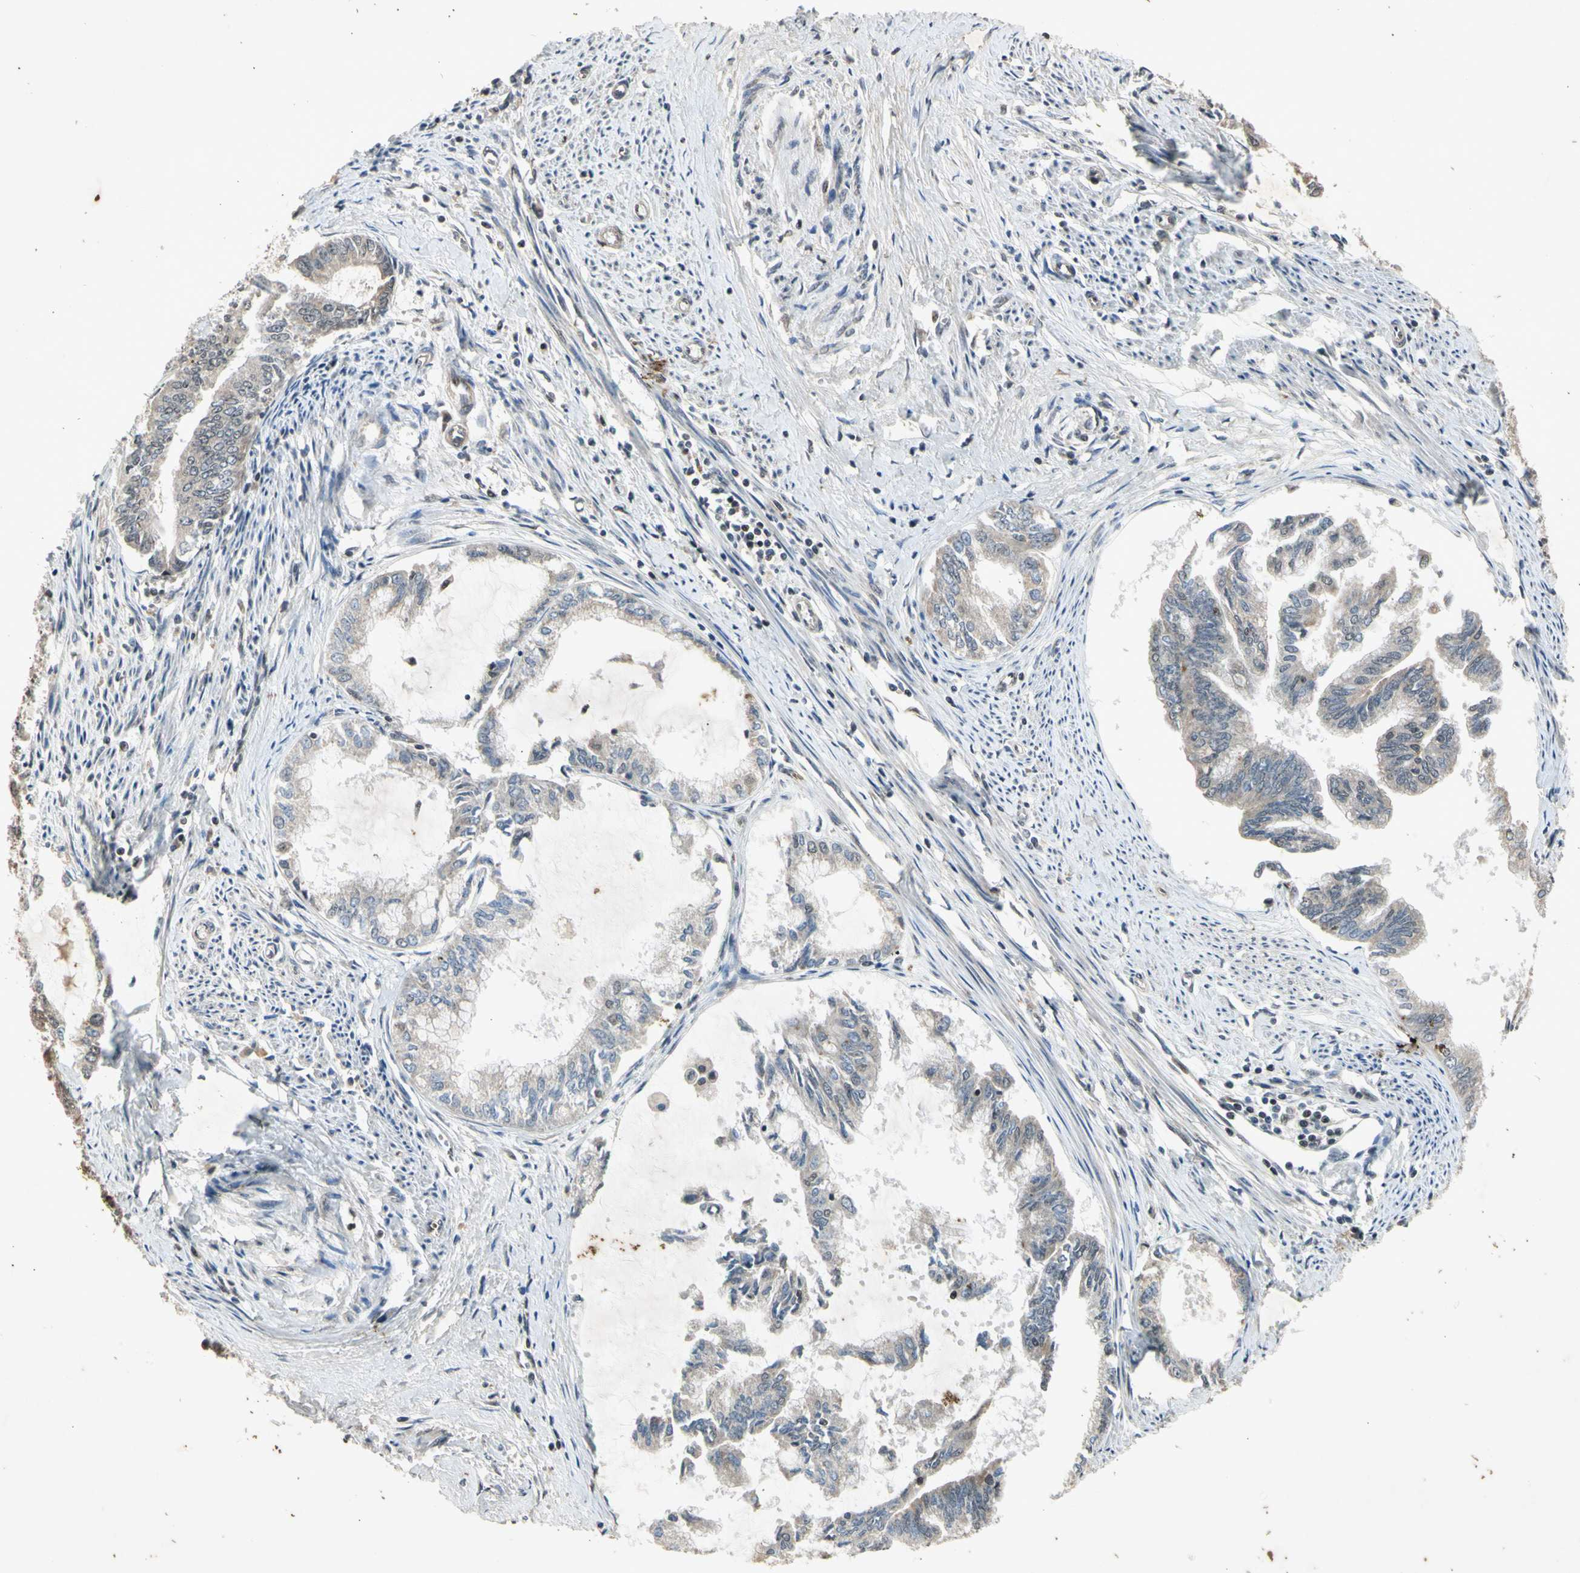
{"staining": {"intensity": "weak", "quantity": "<25%", "location": "cytoplasmic/membranous"}, "tissue": "endometrial cancer", "cell_type": "Tumor cells", "image_type": "cancer", "snomed": [{"axis": "morphology", "description": "Adenocarcinoma, NOS"}, {"axis": "topography", "description": "Endometrium"}], "caption": "Immunohistochemistry image of neoplastic tissue: human endometrial cancer stained with DAB (3,3'-diaminobenzidine) demonstrates no significant protein positivity in tumor cells.", "gene": "EFNB2", "patient": {"sex": "female", "age": 86}}